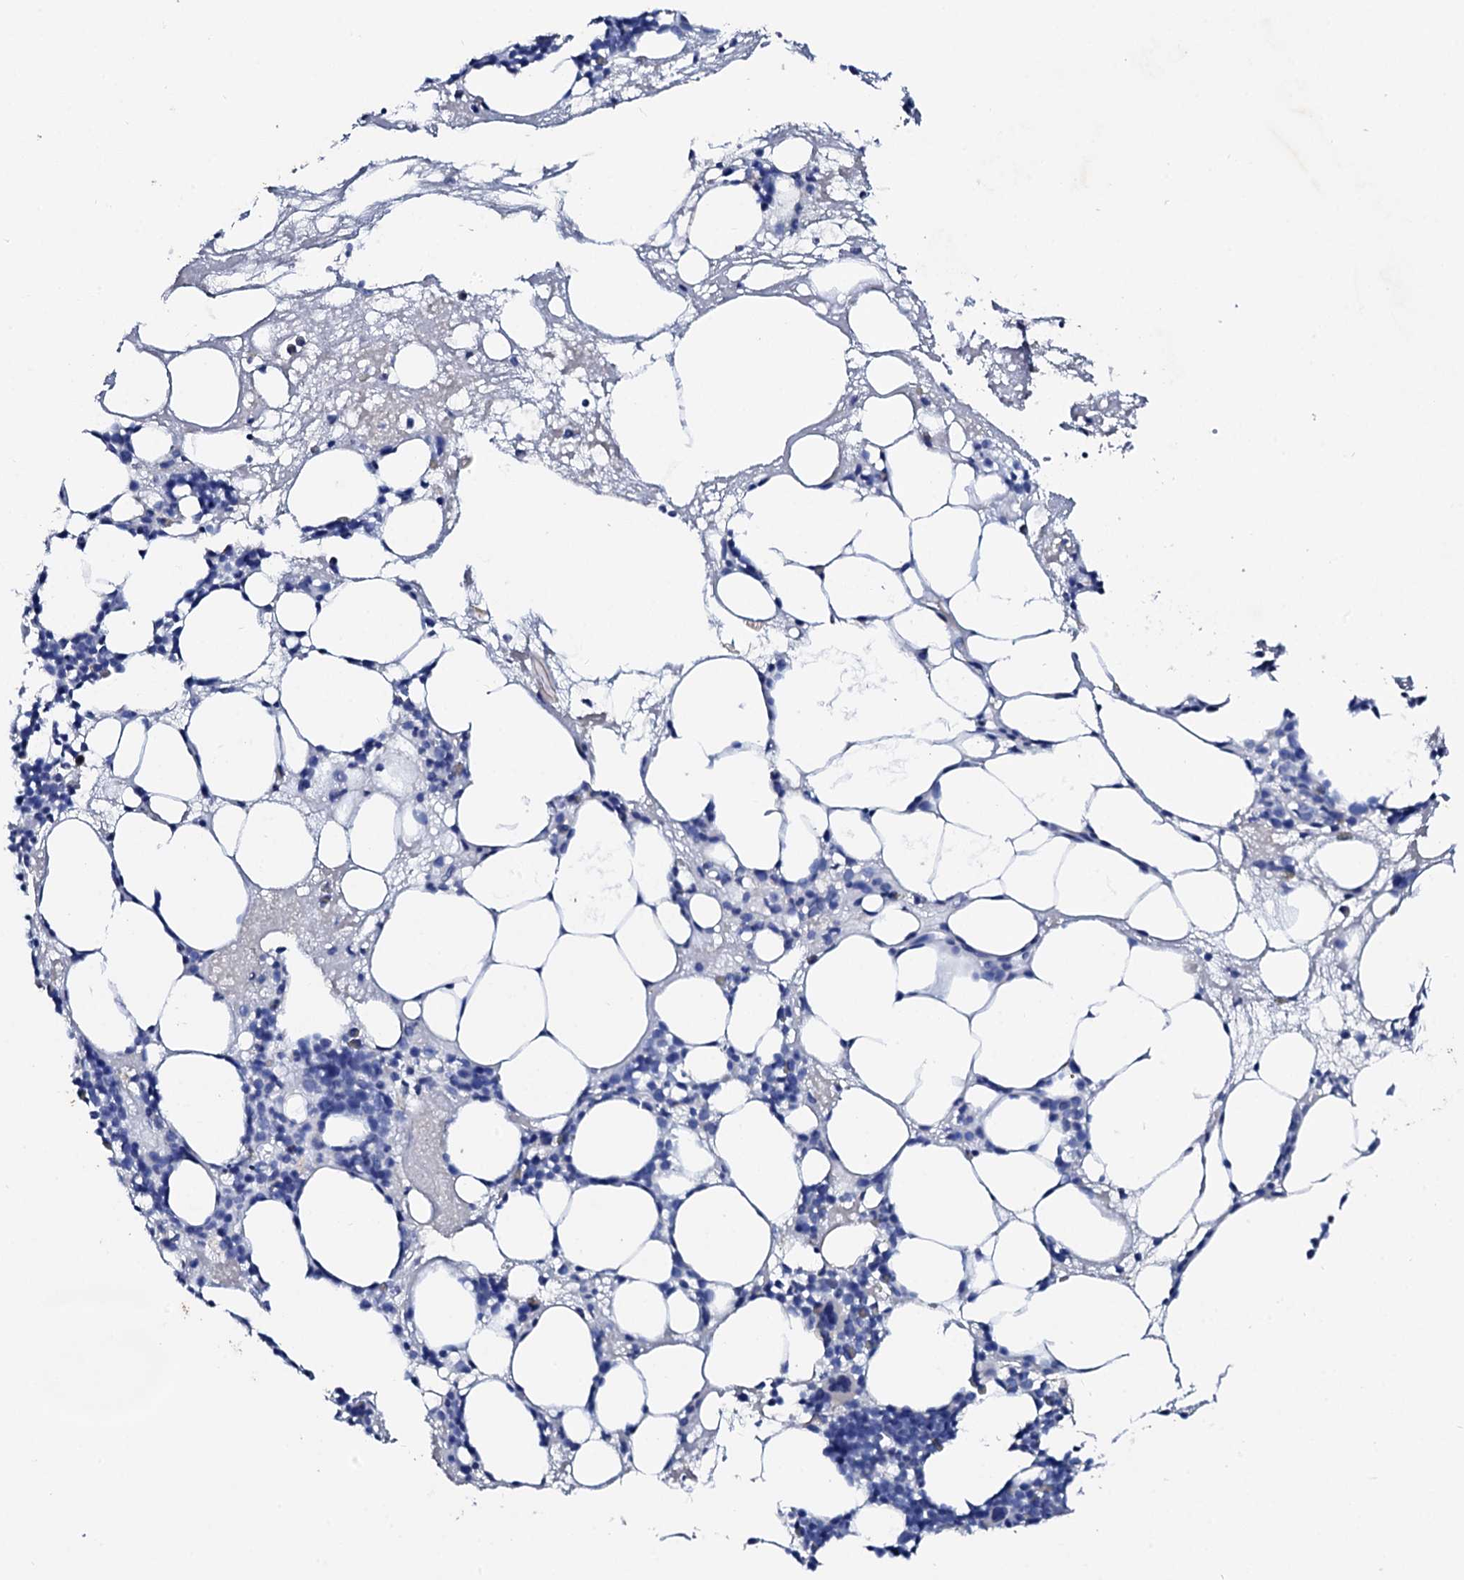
{"staining": {"intensity": "negative", "quantity": "none", "location": "none"}, "tissue": "bone marrow", "cell_type": "Hematopoietic cells", "image_type": "normal", "snomed": [{"axis": "morphology", "description": "Normal tissue, NOS"}, {"axis": "topography", "description": "Bone marrow"}], "caption": "Unremarkable bone marrow was stained to show a protein in brown. There is no significant positivity in hematopoietic cells.", "gene": "GLB1L3", "patient": {"sex": "male", "age": 80}}